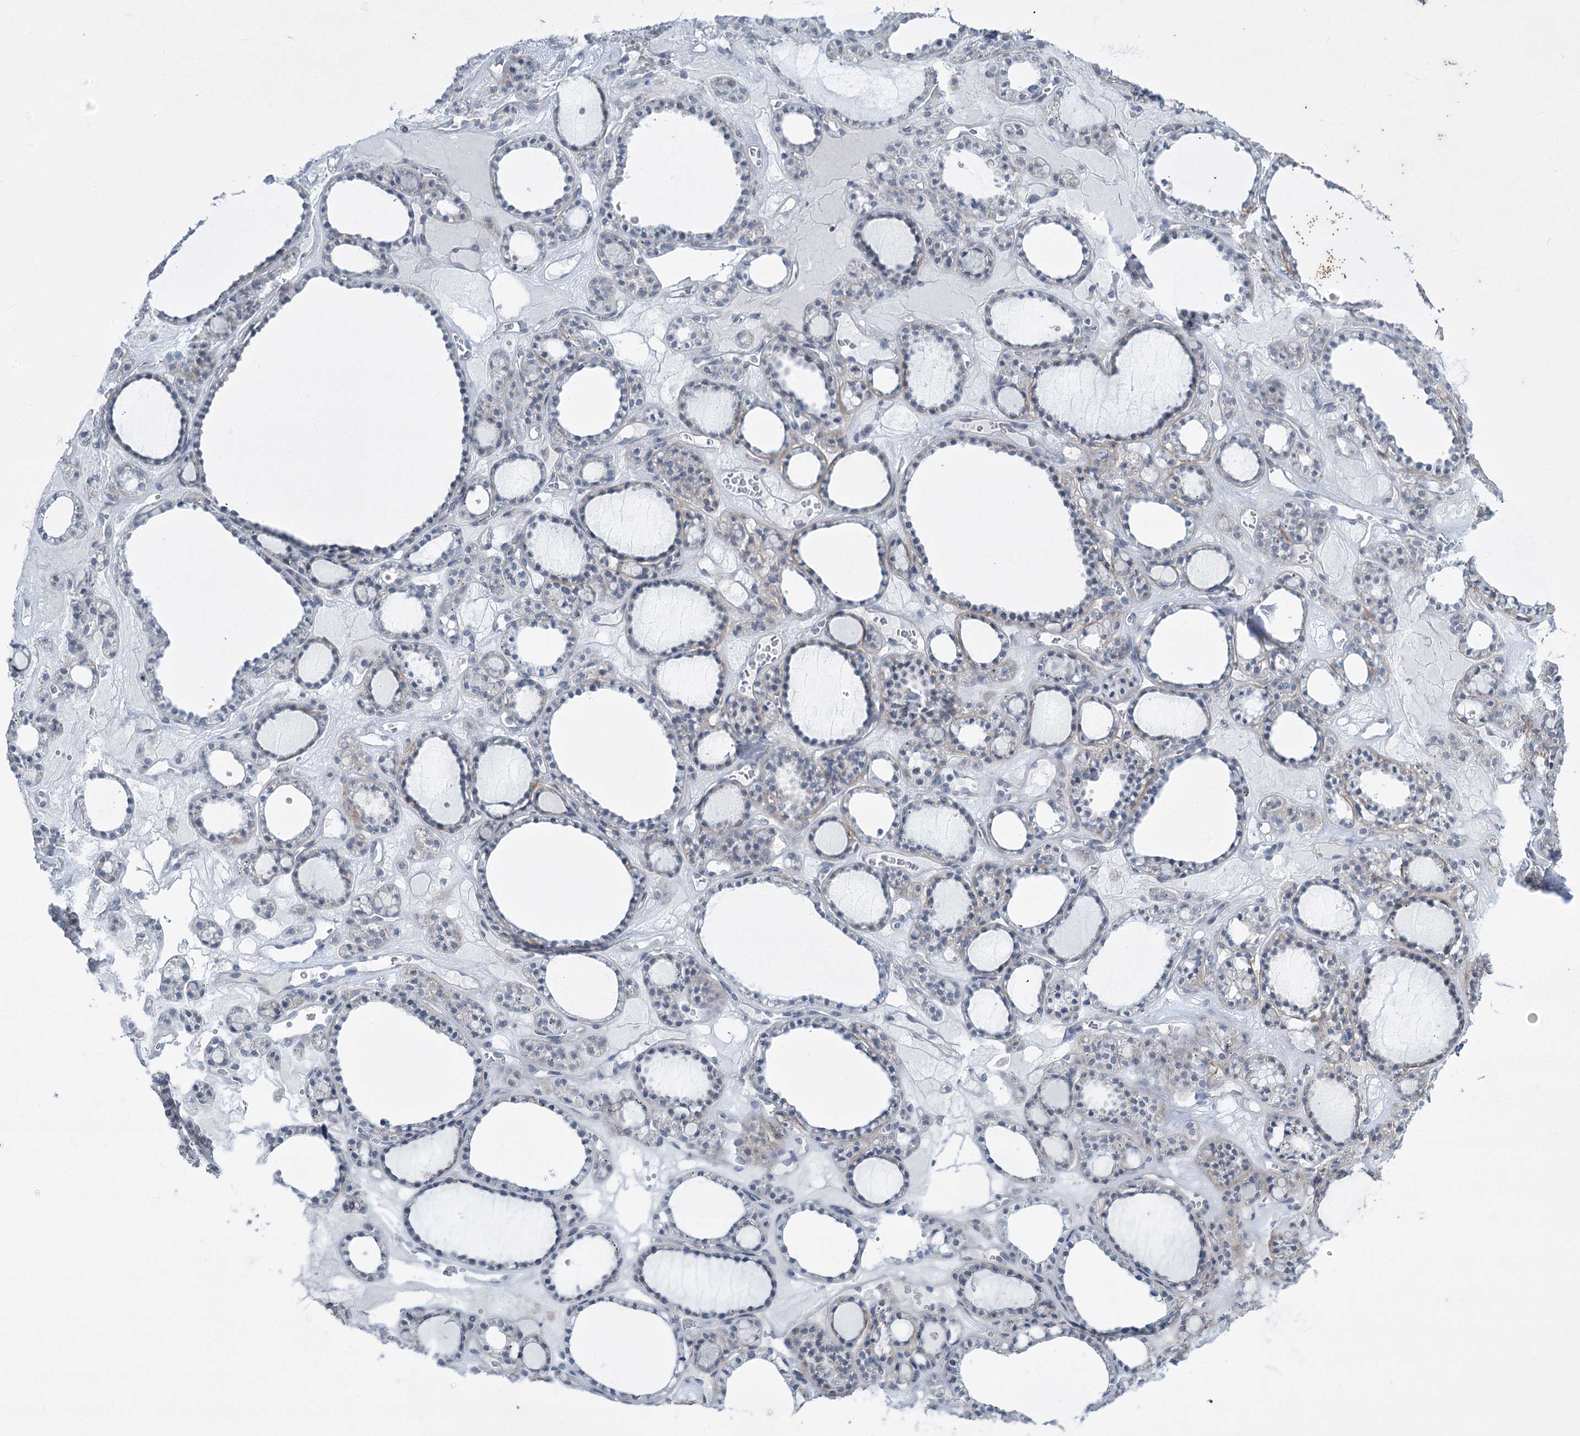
{"staining": {"intensity": "weak", "quantity": "<25%", "location": "cytoplasmic/membranous"}, "tissue": "thyroid gland", "cell_type": "Glandular cells", "image_type": "normal", "snomed": [{"axis": "morphology", "description": "Normal tissue, NOS"}, {"axis": "topography", "description": "Thyroid gland"}], "caption": "This is an IHC micrograph of benign thyroid gland. There is no staining in glandular cells.", "gene": "ABITRAM", "patient": {"sex": "female", "age": 28}}